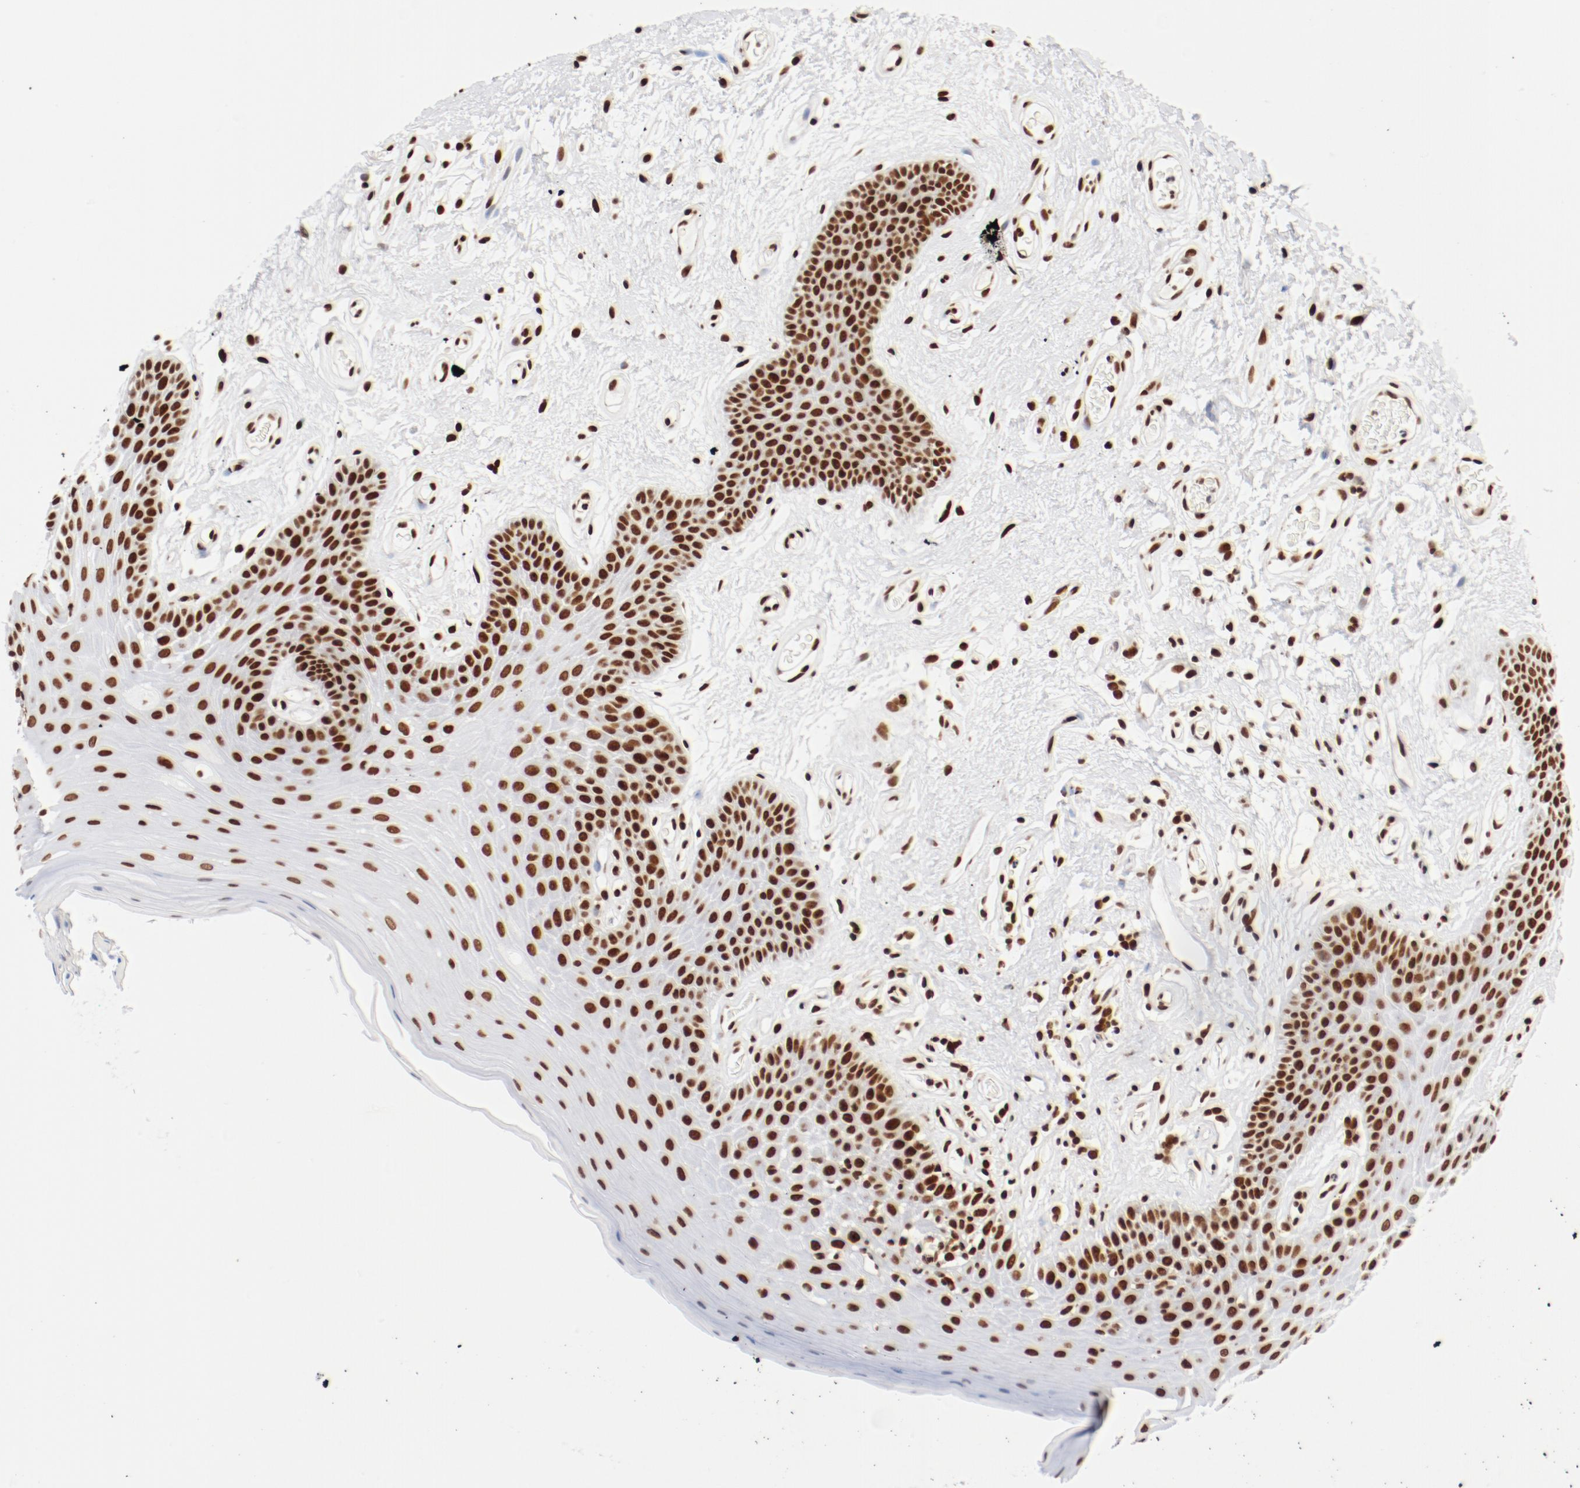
{"staining": {"intensity": "strong", "quantity": ">75%", "location": "nuclear"}, "tissue": "oral mucosa", "cell_type": "Squamous epithelial cells", "image_type": "normal", "snomed": [{"axis": "morphology", "description": "Normal tissue, NOS"}, {"axis": "morphology", "description": "Squamous cell carcinoma, NOS"}, {"axis": "topography", "description": "Skeletal muscle"}, {"axis": "topography", "description": "Oral tissue"}, {"axis": "topography", "description": "Head-Neck"}], "caption": "Immunohistochemical staining of unremarkable oral mucosa exhibits high levels of strong nuclear staining in approximately >75% of squamous epithelial cells. (Brightfield microscopy of DAB IHC at high magnification).", "gene": "CTBP1", "patient": {"sex": "male", "age": 71}}